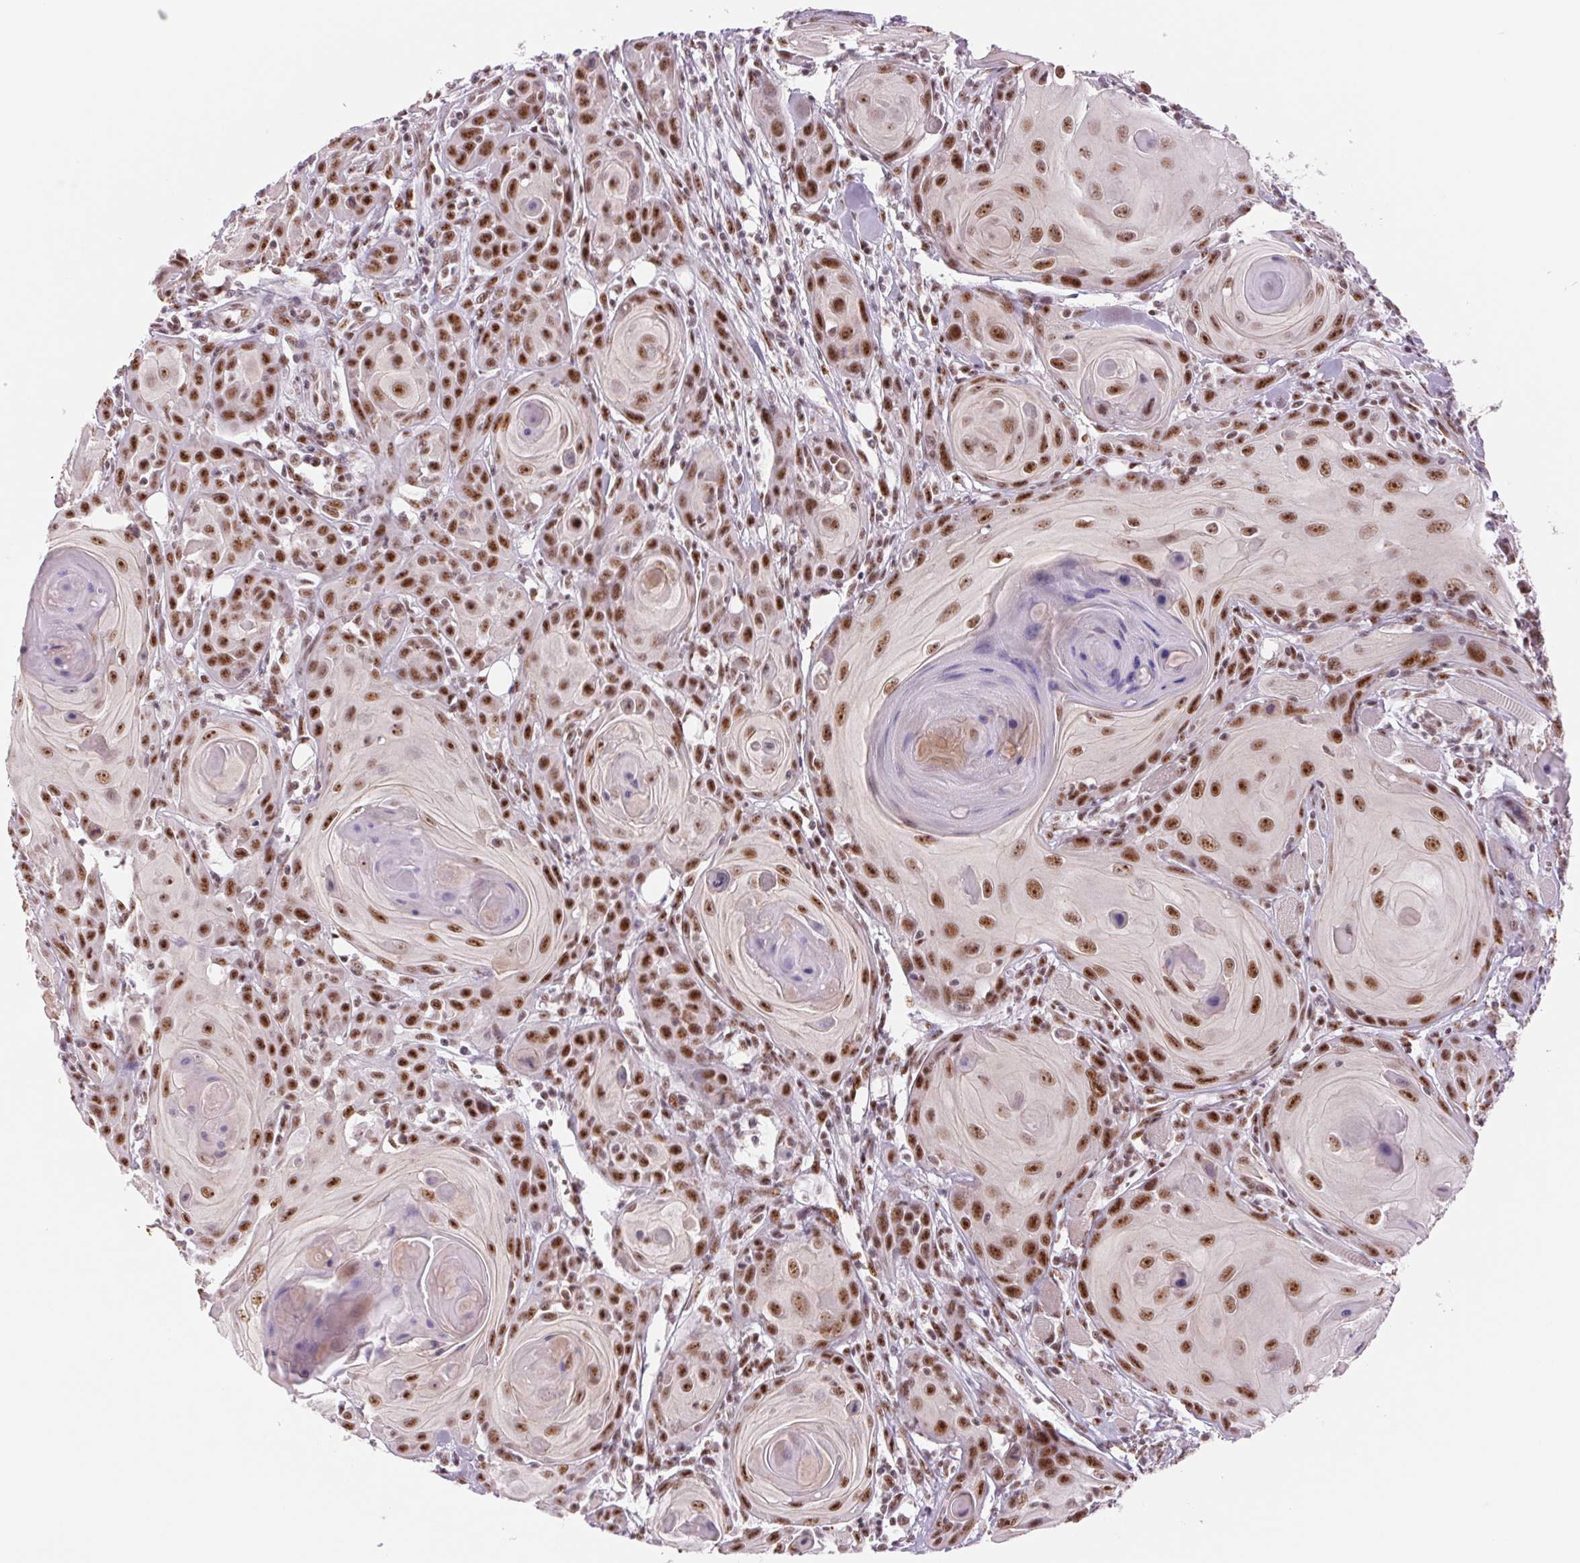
{"staining": {"intensity": "strong", "quantity": ">75%", "location": "nuclear"}, "tissue": "head and neck cancer", "cell_type": "Tumor cells", "image_type": "cancer", "snomed": [{"axis": "morphology", "description": "Squamous cell carcinoma, NOS"}, {"axis": "topography", "description": "Head-Neck"}], "caption": "Tumor cells reveal high levels of strong nuclear positivity in approximately >75% of cells in squamous cell carcinoma (head and neck).", "gene": "ZC3H14", "patient": {"sex": "female", "age": 80}}